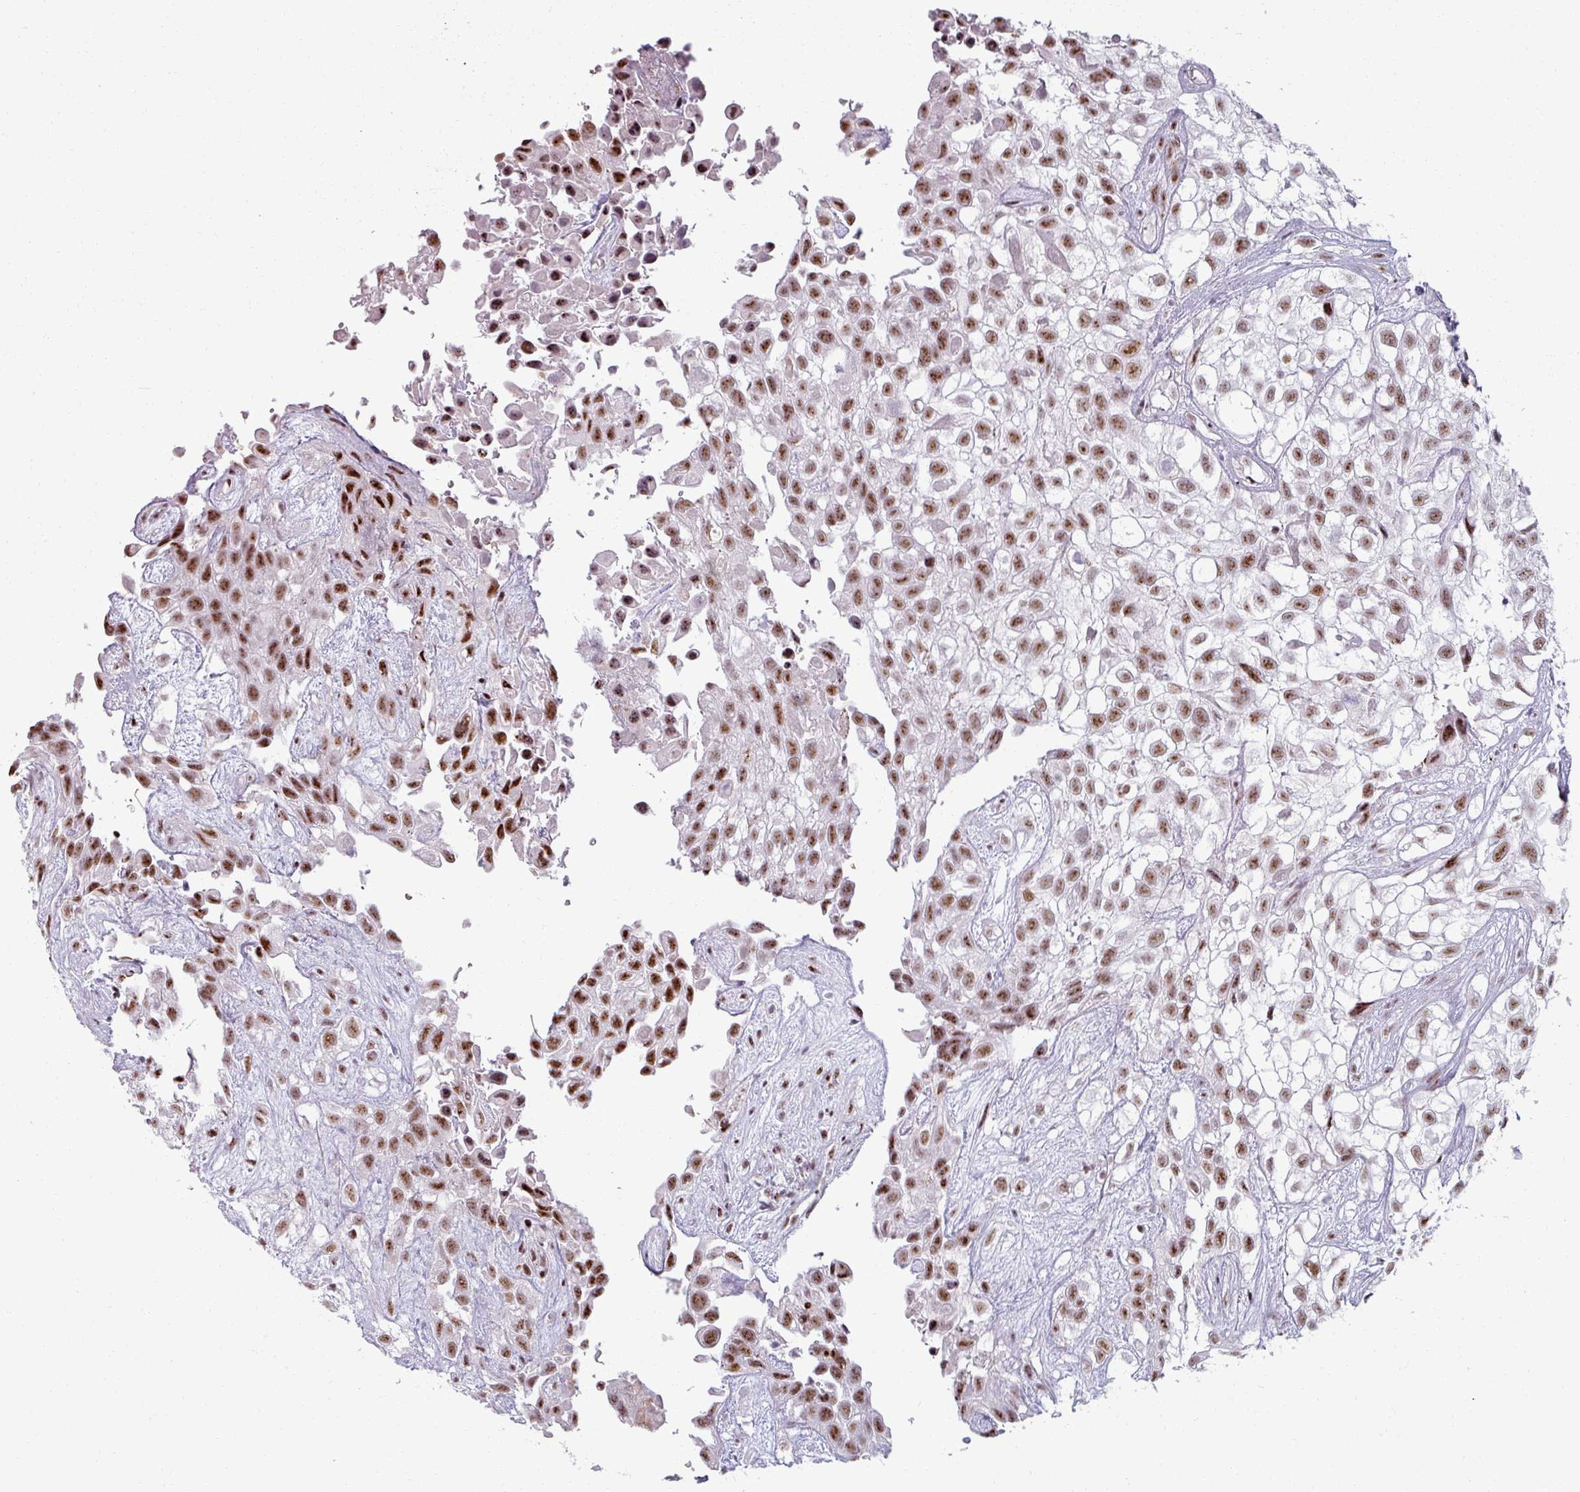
{"staining": {"intensity": "moderate", "quantity": ">75%", "location": "nuclear"}, "tissue": "urothelial cancer", "cell_type": "Tumor cells", "image_type": "cancer", "snomed": [{"axis": "morphology", "description": "Urothelial carcinoma, High grade"}, {"axis": "topography", "description": "Urinary bladder"}], "caption": "Immunohistochemistry (IHC) image of urothelial carcinoma (high-grade) stained for a protein (brown), which demonstrates medium levels of moderate nuclear expression in about >75% of tumor cells.", "gene": "NCOR1", "patient": {"sex": "male", "age": 56}}